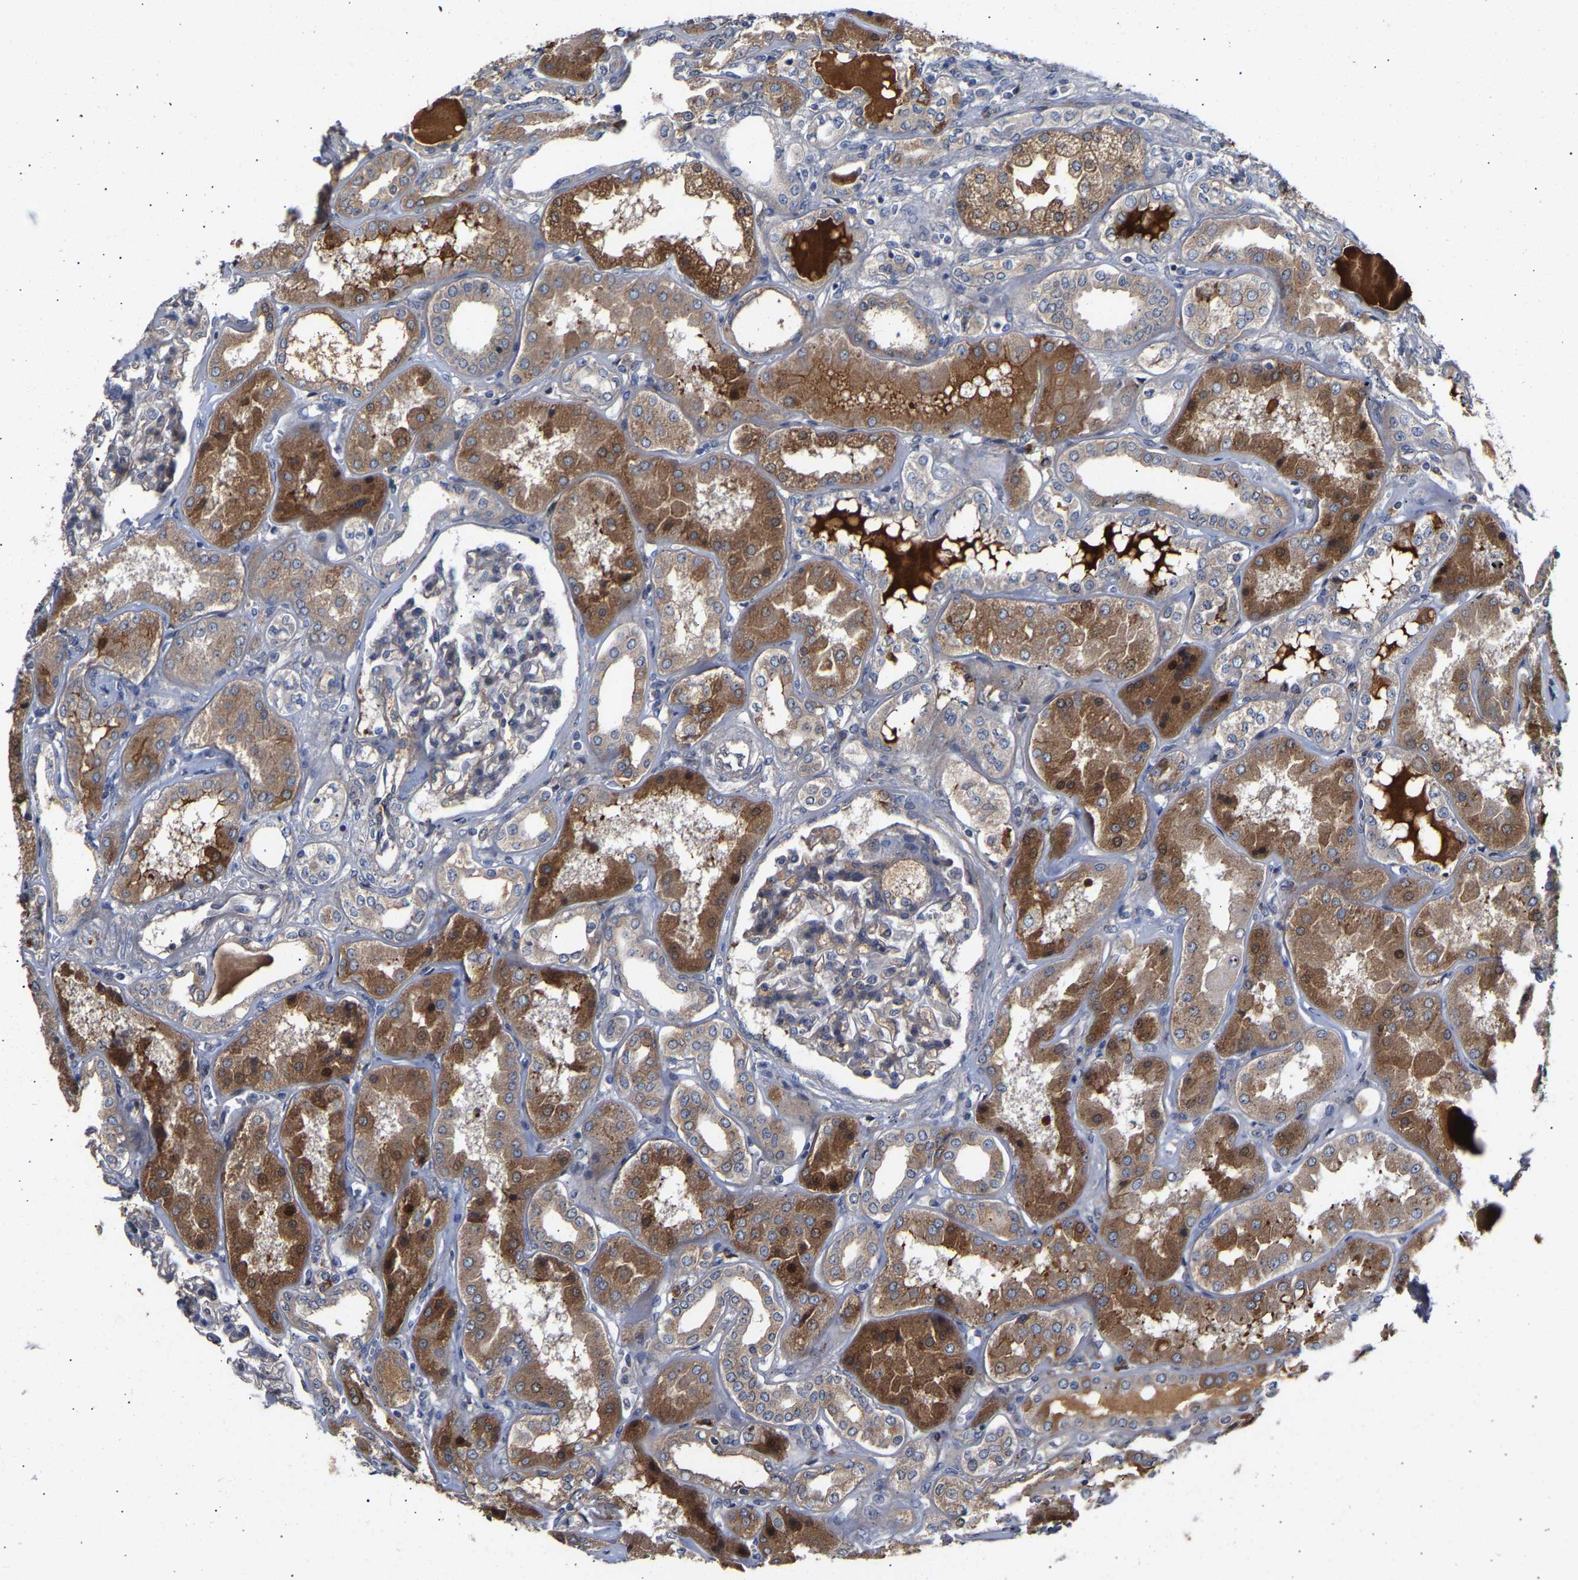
{"staining": {"intensity": "moderate", "quantity": "25%-75%", "location": "cytoplasmic/membranous"}, "tissue": "kidney", "cell_type": "Cells in glomeruli", "image_type": "normal", "snomed": [{"axis": "morphology", "description": "Normal tissue, NOS"}, {"axis": "topography", "description": "Kidney"}], "caption": "A medium amount of moderate cytoplasmic/membranous positivity is present in approximately 25%-75% of cells in glomeruli in benign kidney.", "gene": "KASH5", "patient": {"sex": "female", "age": 56}}